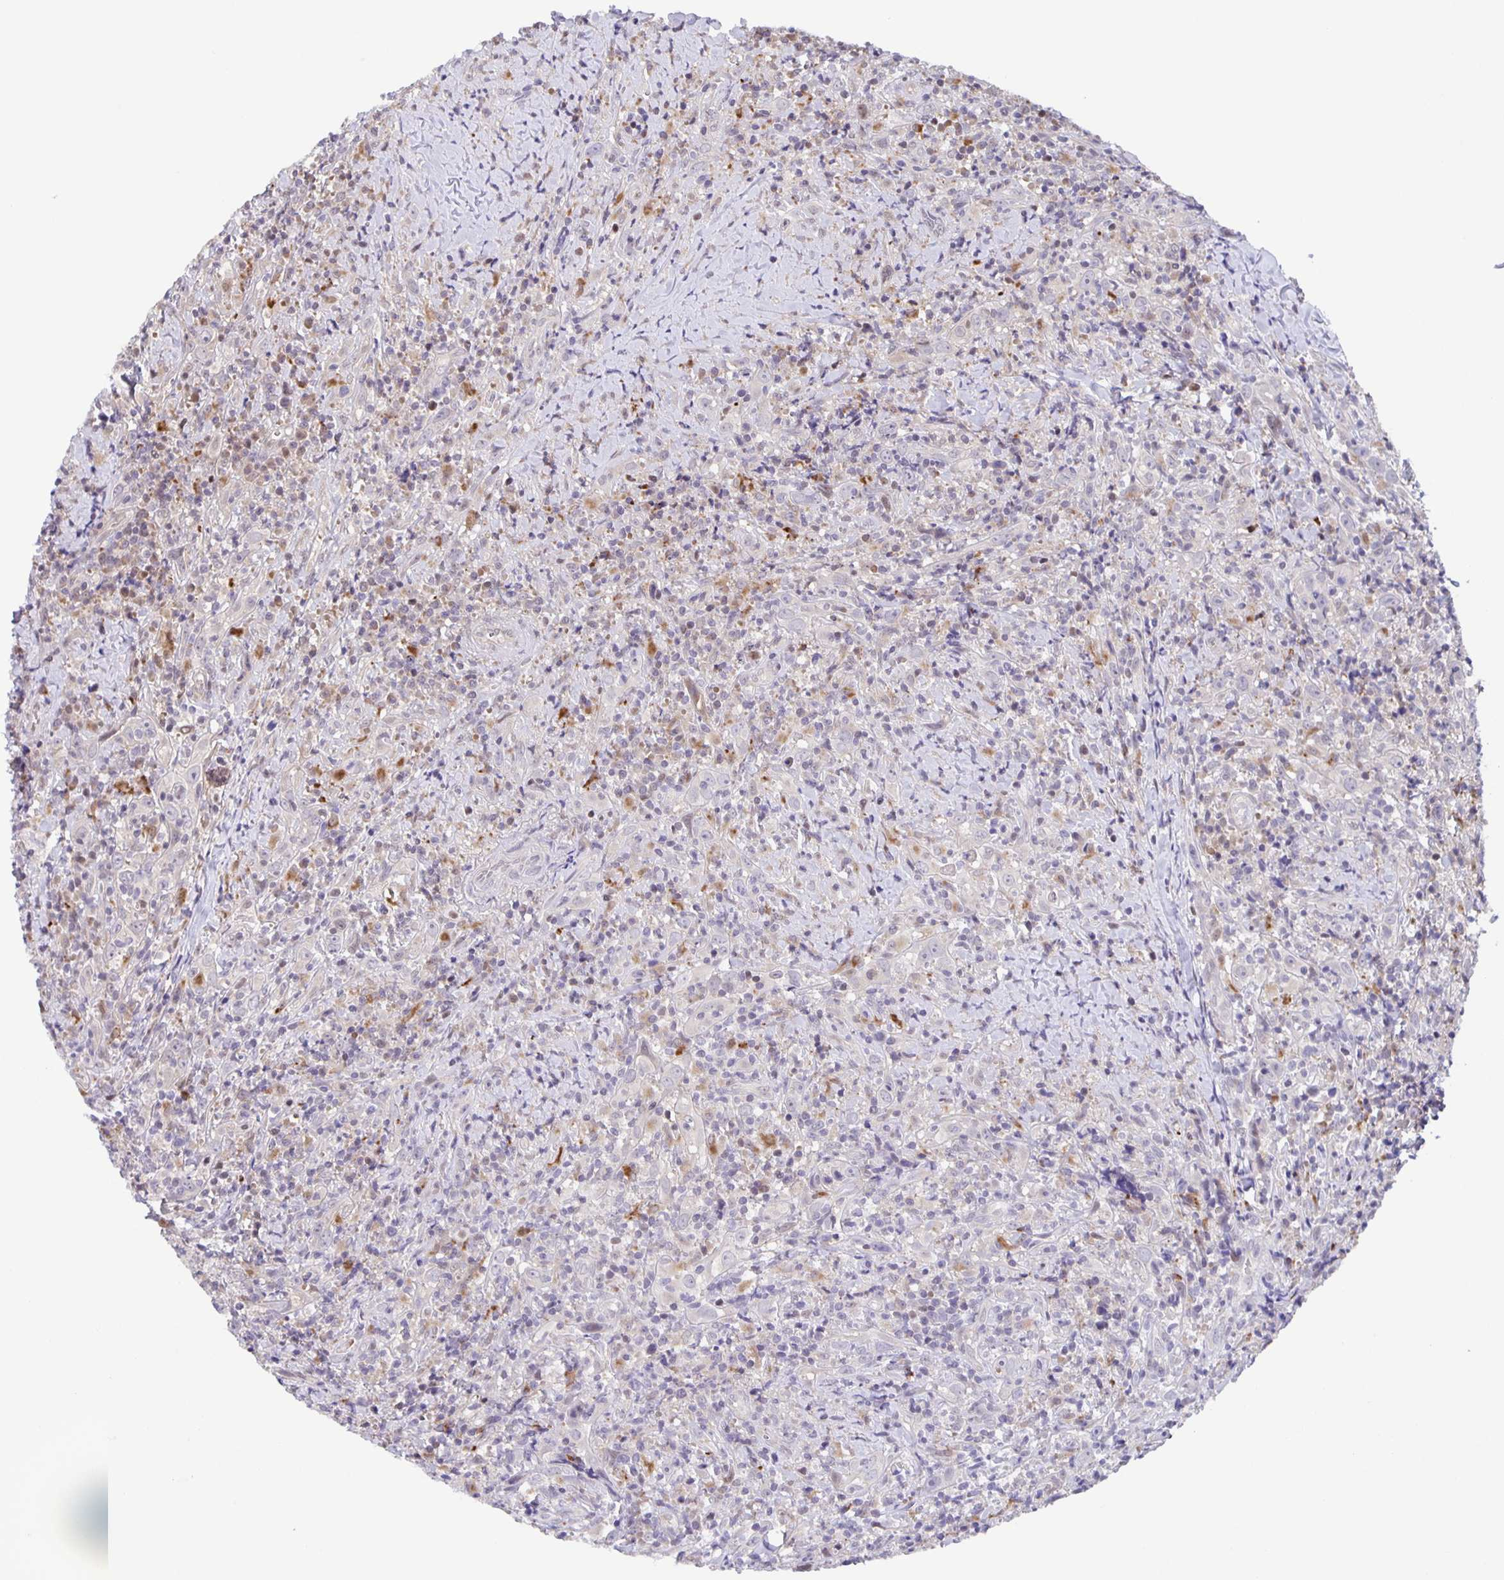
{"staining": {"intensity": "negative", "quantity": "none", "location": "none"}, "tissue": "head and neck cancer", "cell_type": "Tumor cells", "image_type": "cancer", "snomed": [{"axis": "morphology", "description": "Squamous cell carcinoma, NOS"}, {"axis": "topography", "description": "Head-Neck"}], "caption": "A high-resolution image shows IHC staining of head and neck cancer (squamous cell carcinoma), which reveals no significant staining in tumor cells.", "gene": "MAPK12", "patient": {"sex": "female", "age": 95}}